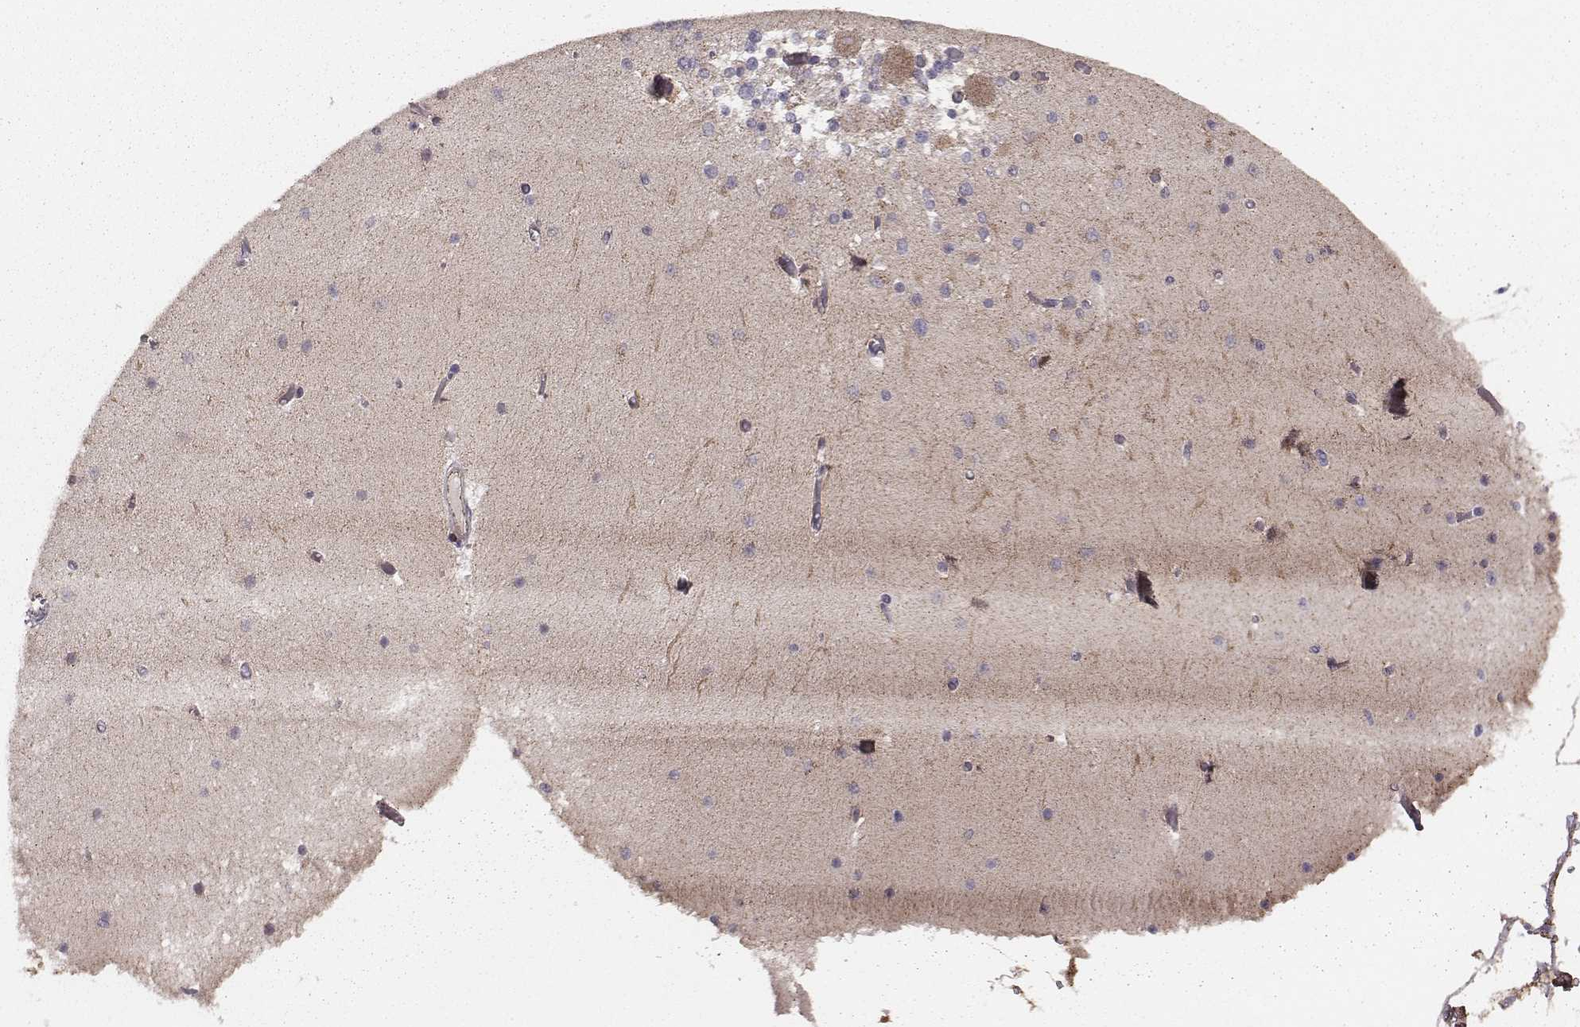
{"staining": {"intensity": "strong", "quantity": "<25%", "location": "cytoplasmic/membranous"}, "tissue": "cerebellum", "cell_type": "Cells in granular layer", "image_type": "normal", "snomed": [{"axis": "morphology", "description": "Normal tissue, NOS"}, {"axis": "topography", "description": "Cerebellum"}], "caption": "Immunohistochemistry (IHC) image of normal cerebellum: human cerebellum stained using IHC shows medium levels of strong protein expression localized specifically in the cytoplasmic/membranous of cells in granular layer, appearing as a cytoplasmic/membranous brown color.", "gene": "TUFM", "patient": {"sex": "female", "age": 28}}